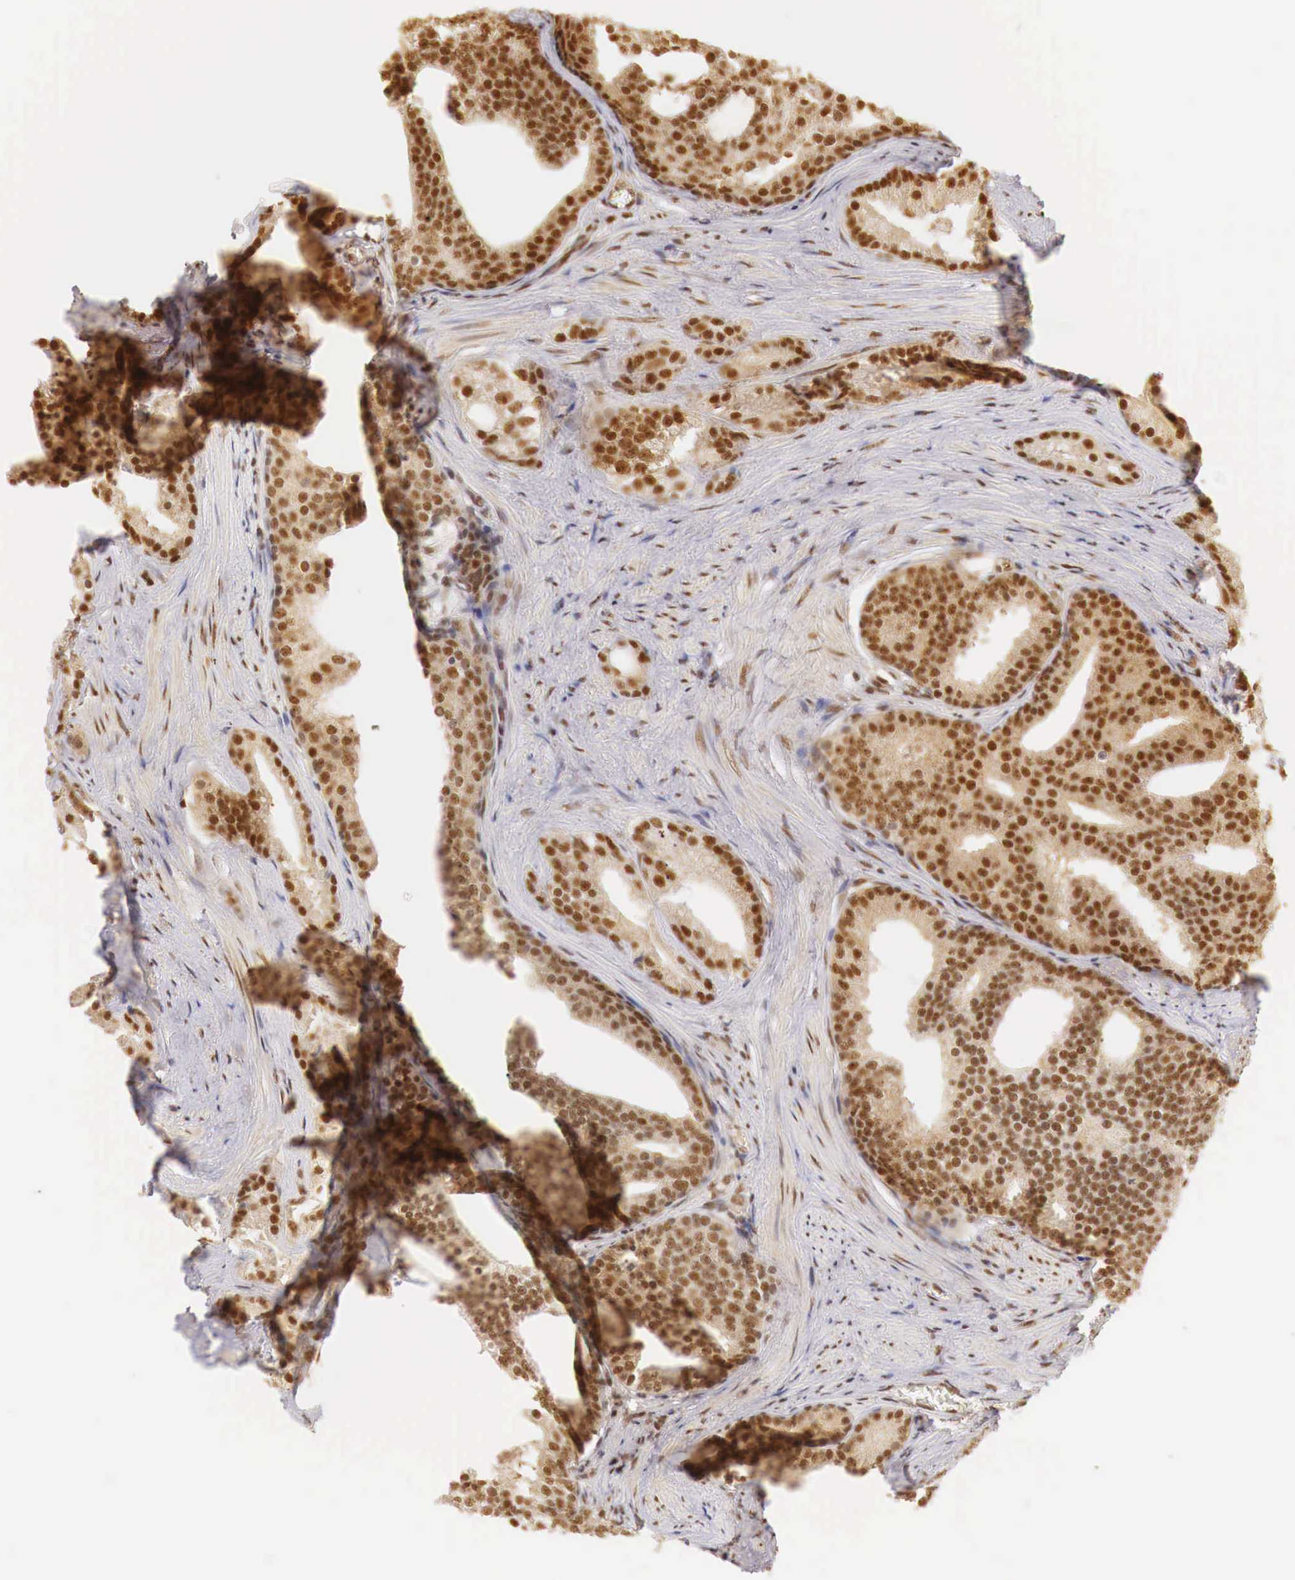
{"staining": {"intensity": "strong", "quantity": ">75%", "location": "cytoplasmic/membranous,nuclear"}, "tissue": "prostate cancer", "cell_type": "Tumor cells", "image_type": "cancer", "snomed": [{"axis": "morphology", "description": "Adenocarcinoma, Low grade"}, {"axis": "topography", "description": "Prostate"}], "caption": "Prostate cancer (low-grade adenocarcinoma) stained with a brown dye exhibits strong cytoplasmic/membranous and nuclear positive staining in about >75% of tumor cells.", "gene": "GPKOW", "patient": {"sex": "male", "age": 71}}